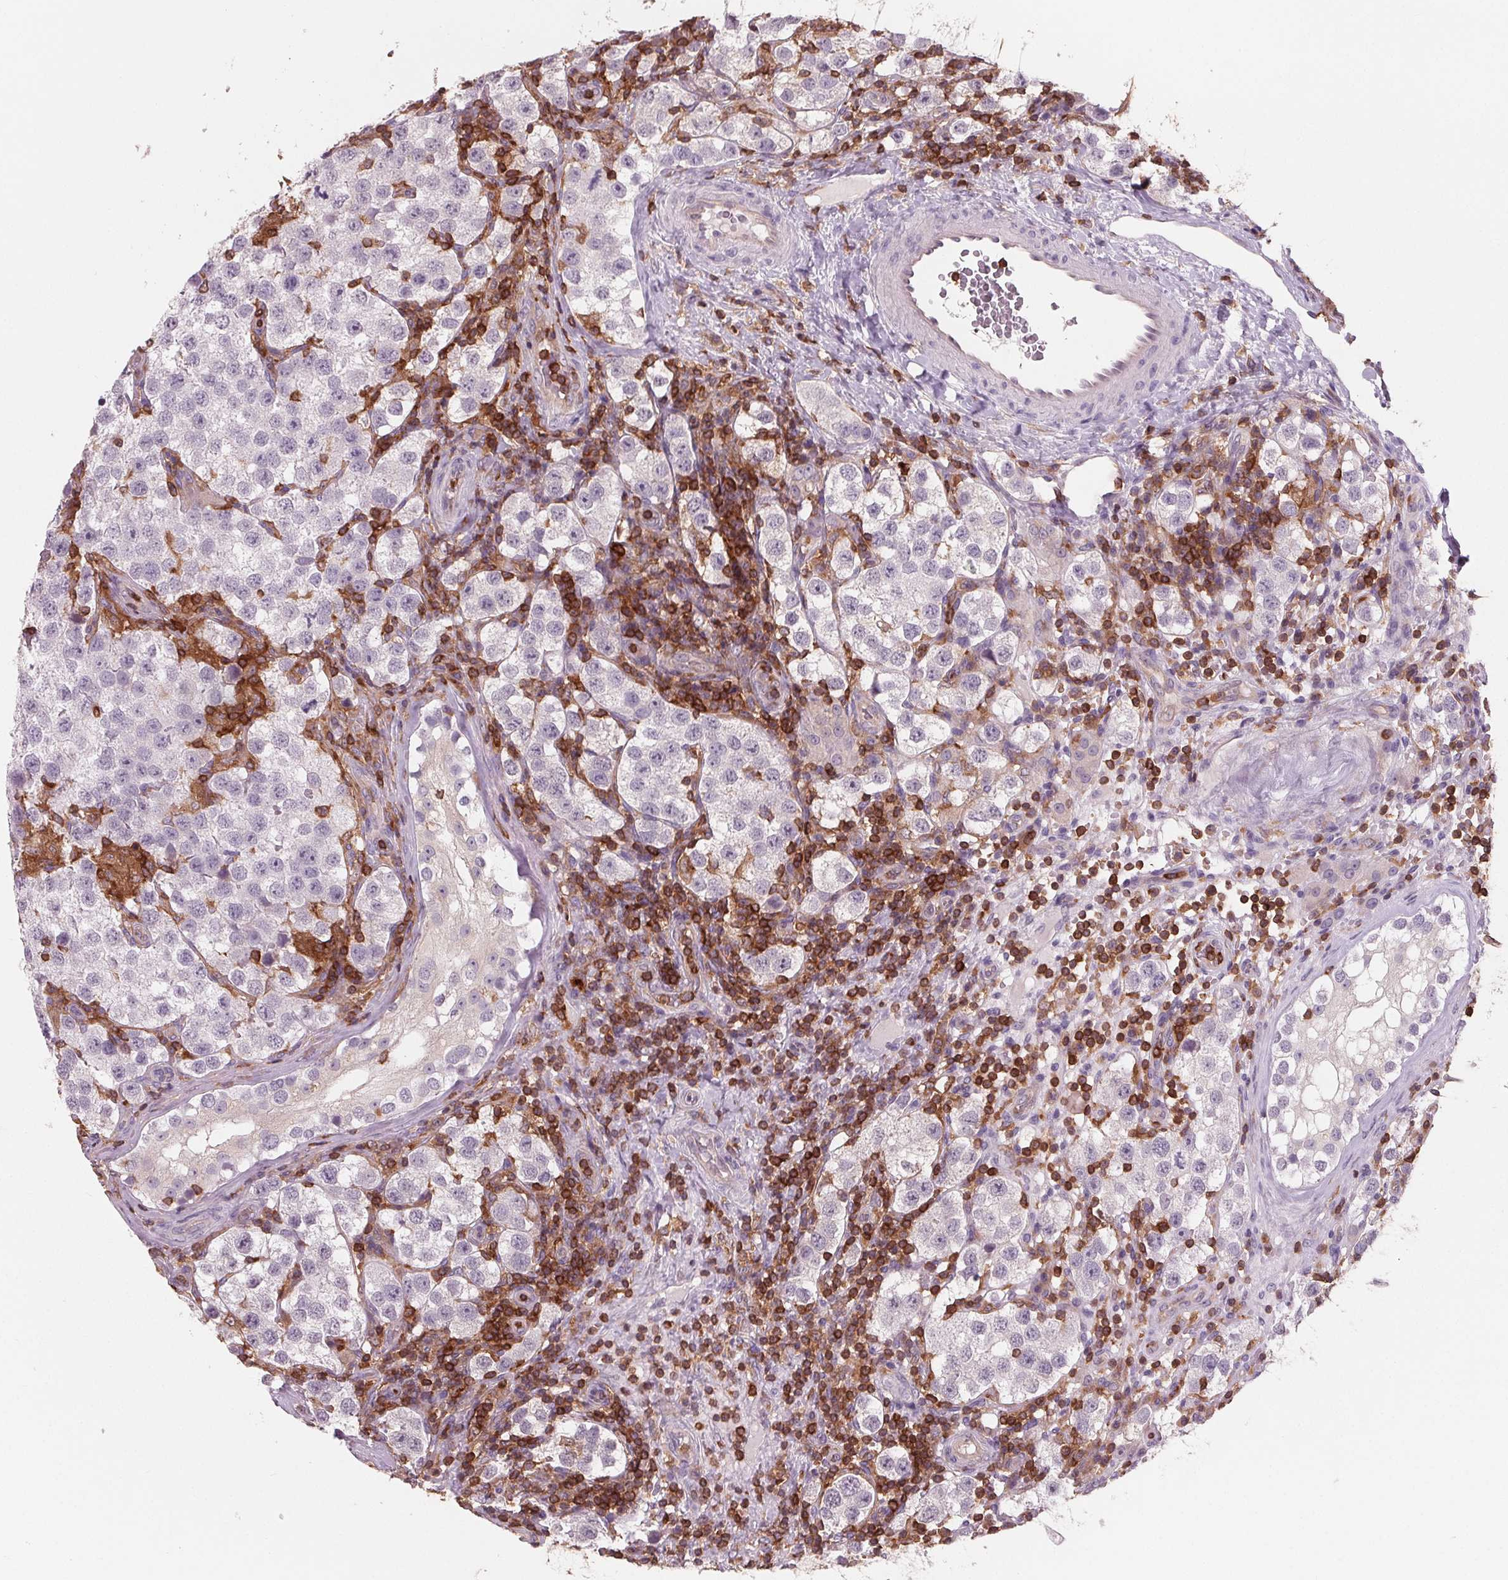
{"staining": {"intensity": "negative", "quantity": "none", "location": "none"}, "tissue": "testis cancer", "cell_type": "Tumor cells", "image_type": "cancer", "snomed": [{"axis": "morphology", "description": "Seminoma, NOS"}, {"axis": "topography", "description": "Testis"}], "caption": "Histopathology image shows no protein positivity in tumor cells of seminoma (testis) tissue.", "gene": "ARHGAP25", "patient": {"sex": "male", "age": 37}}